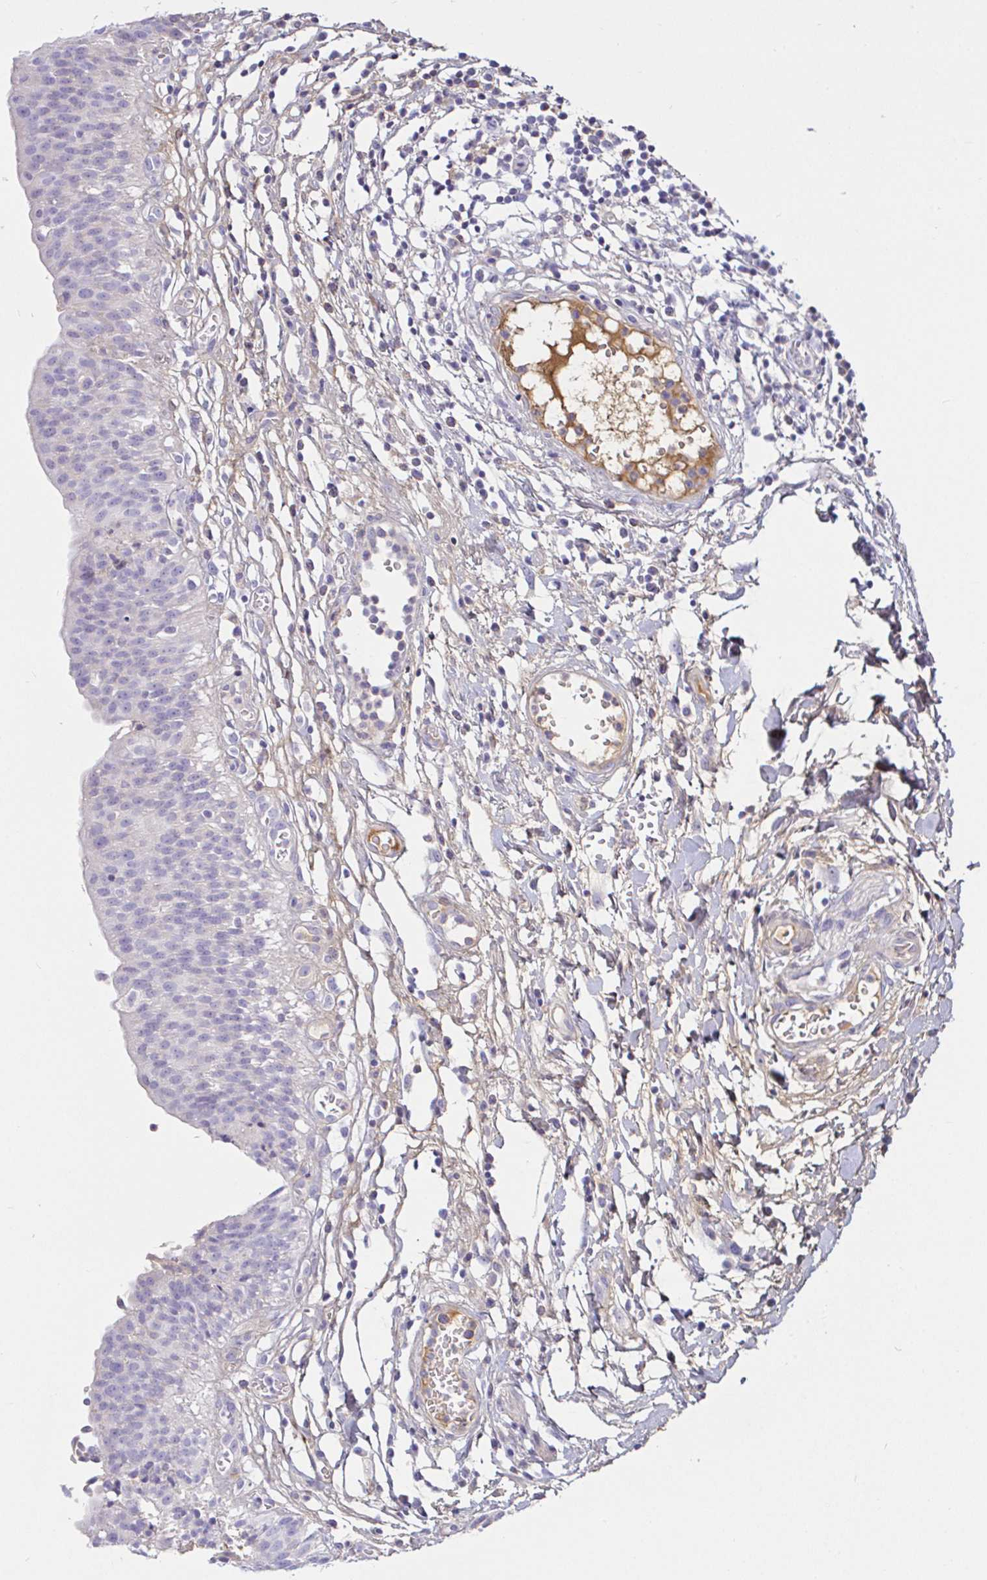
{"staining": {"intensity": "negative", "quantity": "none", "location": "none"}, "tissue": "urinary bladder", "cell_type": "Urothelial cells", "image_type": "normal", "snomed": [{"axis": "morphology", "description": "Normal tissue, NOS"}, {"axis": "topography", "description": "Urinary bladder"}], "caption": "This micrograph is of benign urinary bladder stained with immunohistochemistry (IHC) to label a protein in brown with the nuclei are counter-stained blue. There is no positivity in urothelial cells. (DAB (3,3'-diaminobenzidine) IHC visualized using brightfield microscopy, high magnification).", "gene": "SAA2", "patient": {"sex": "male", "age": 64}}